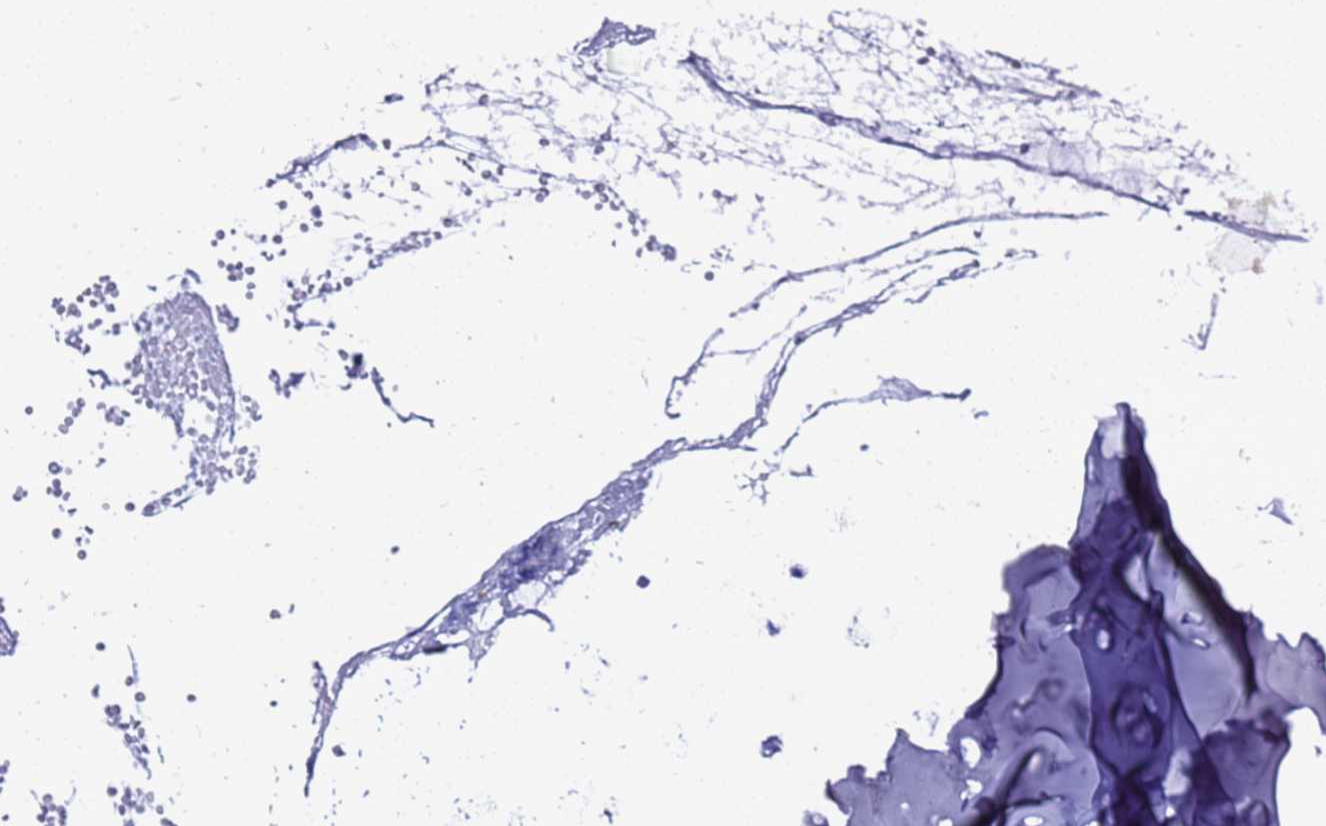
{"staining": {"intensity": "negative", "quantity": "none", "location": "none"}, "tissue": "adipose tissue", "cell_type": "Adipocytes", "image_type": "normal", "snomed": [{"axis": "morphology", "description": "Normal tissue, NOS"}, {"axis": "morphology", "description": "Basal cell carcinoma"}, {"axis": "topography", "description": "Cartilage tissue"}, {"axis": "topography", "description": "Nasopharynx"}, {"axis": "topography", "description": "Oral tissue"}], "caption": "High power microscopy micrograph of an IHC photomicrograph of benign adipose tissue, revealing no significant expression in adipocytes. Nuclei are stained in blue.", "gene": "LIPF", "patient": {"sex": "female", "age": 77}}